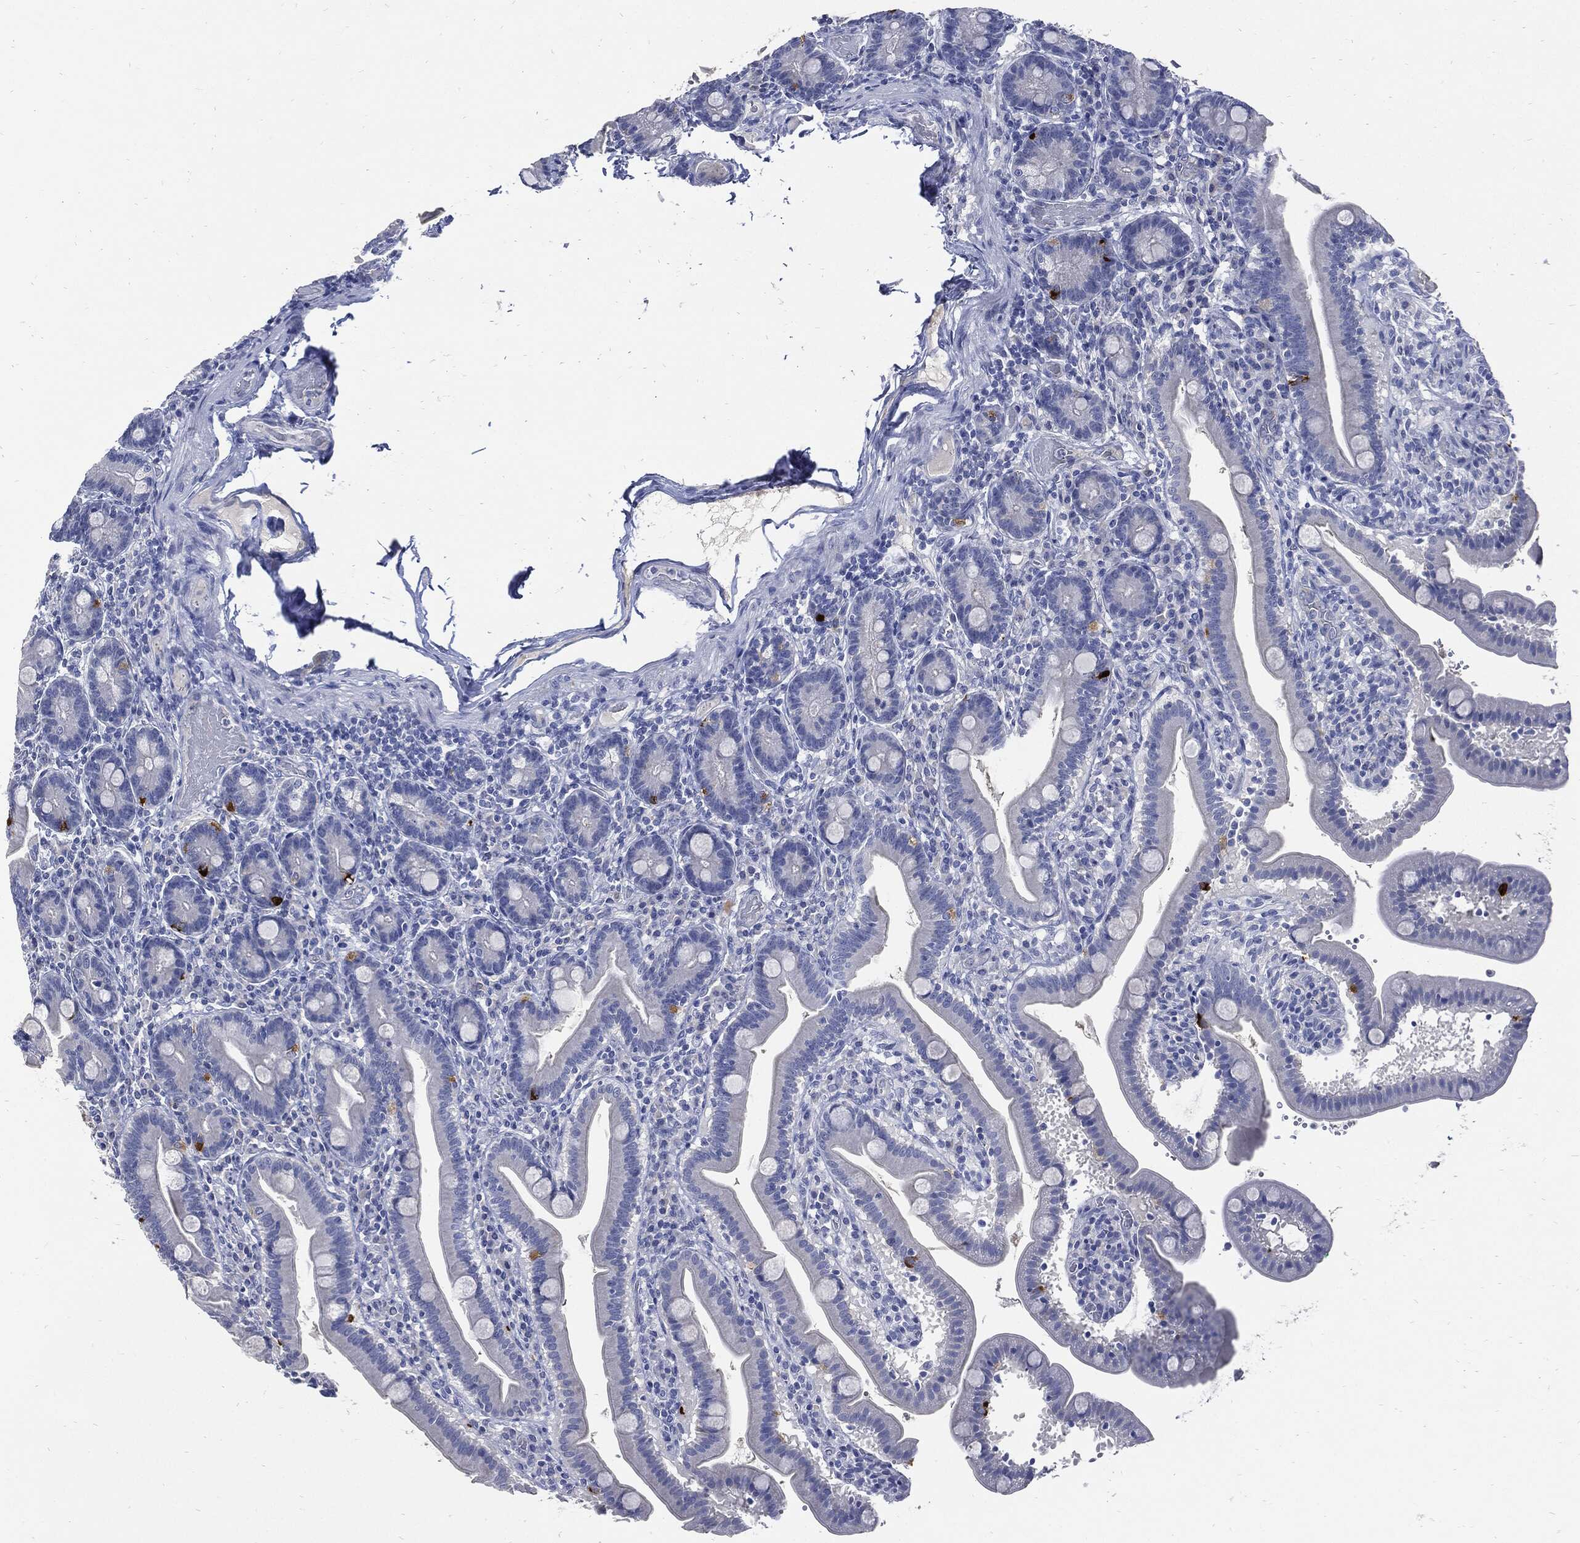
{"staining": {"intensity": "strong", "quantity": "<25%", "location": "cytoplasmic/membranous"}, "tissue": "small intestine", "cell_type": "Glandular cells", "image_type": "normal", "snomed": [{"axis": "morphology", "description": "Normal tissue, NOS"}, {"axis": "topography", "description": "Small intestine"}], "caption": "Immunohistochemistry photomicrograph of benign human small intestine stained for a protein (brown), which displays medium levels of strong cytoplasmic/membranous staining in approximately <25% of glandular cells.", "gene": "CPE", "patient": {"sex": "male", "age": 66}}